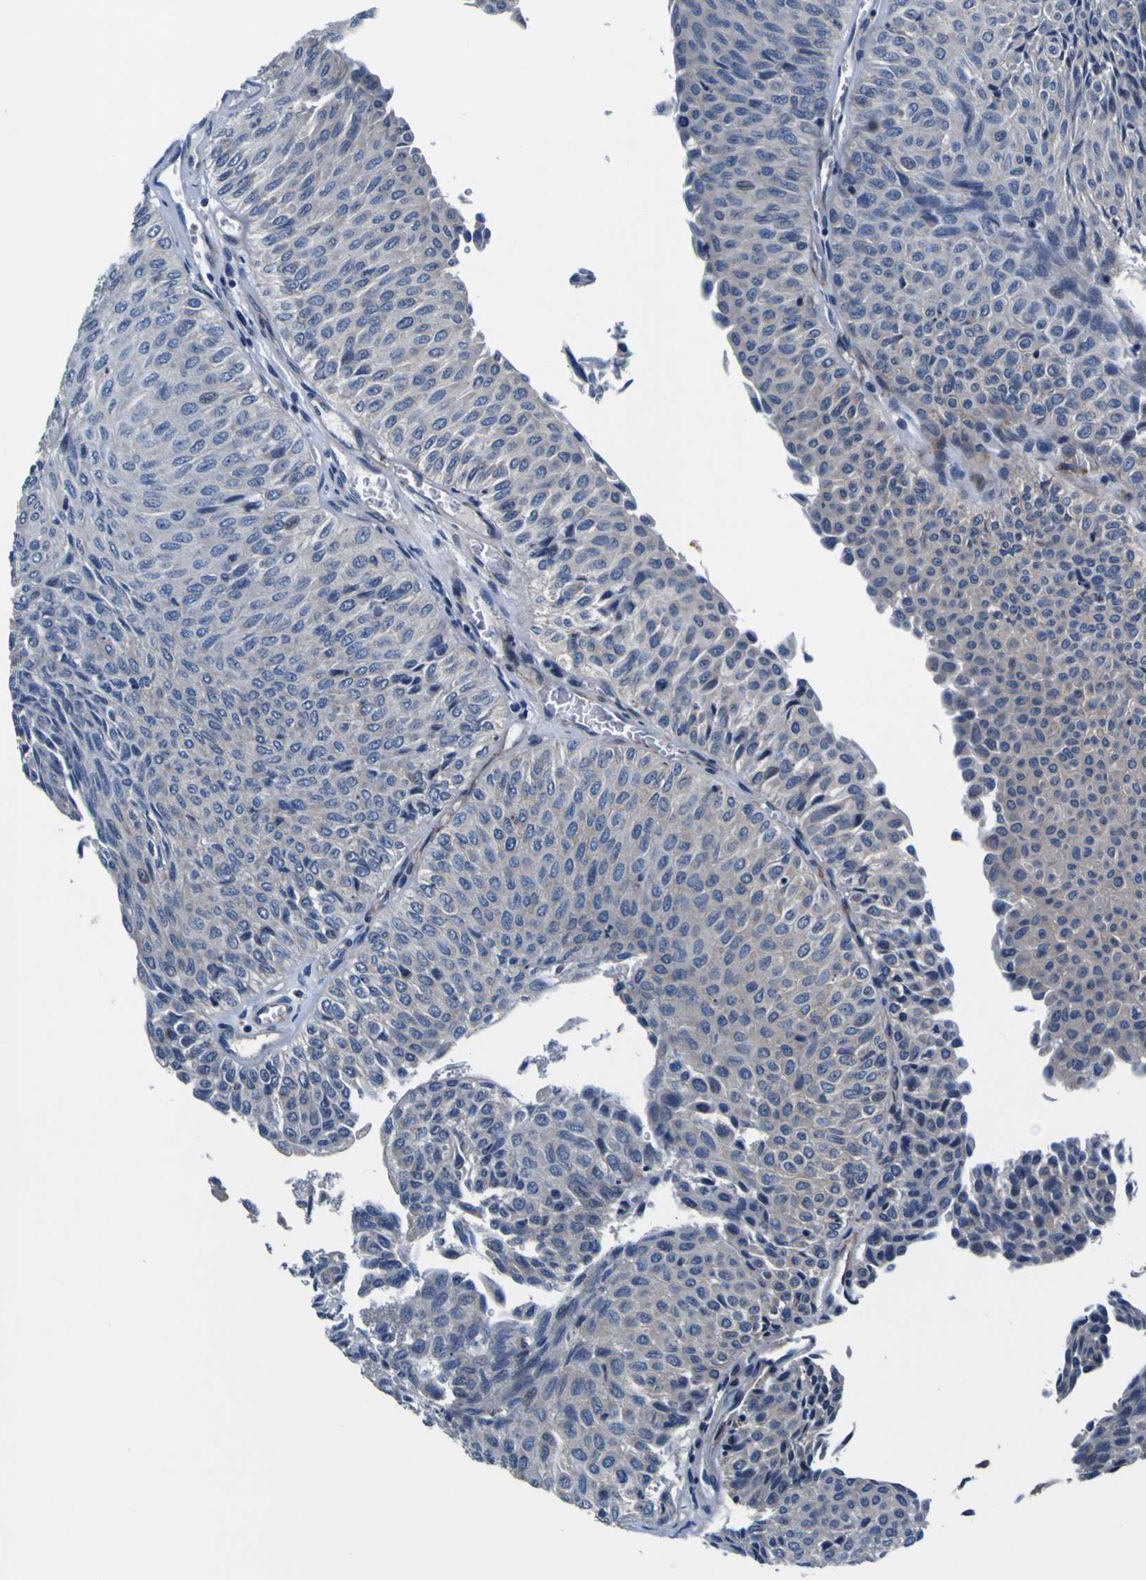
{"staining": {"intensity": "negative", "quantity": "none", "location": "none"}, "tissue": "urothelial cancer", "cell_type": "Tumor cells", "image_type": "cancer", "snomed": [{"axis": "morphology", "description": "Urothelial carcinoma, Low grade"}, {"axis": "topography", "description": "Urinary bladder"}], "caption": "The micrograph exhibits no staining of tumor cells in urothelial carcinoma (low-grade).", "gene": "AGAP3", "patient": {"sex": "male", "age": 78}}